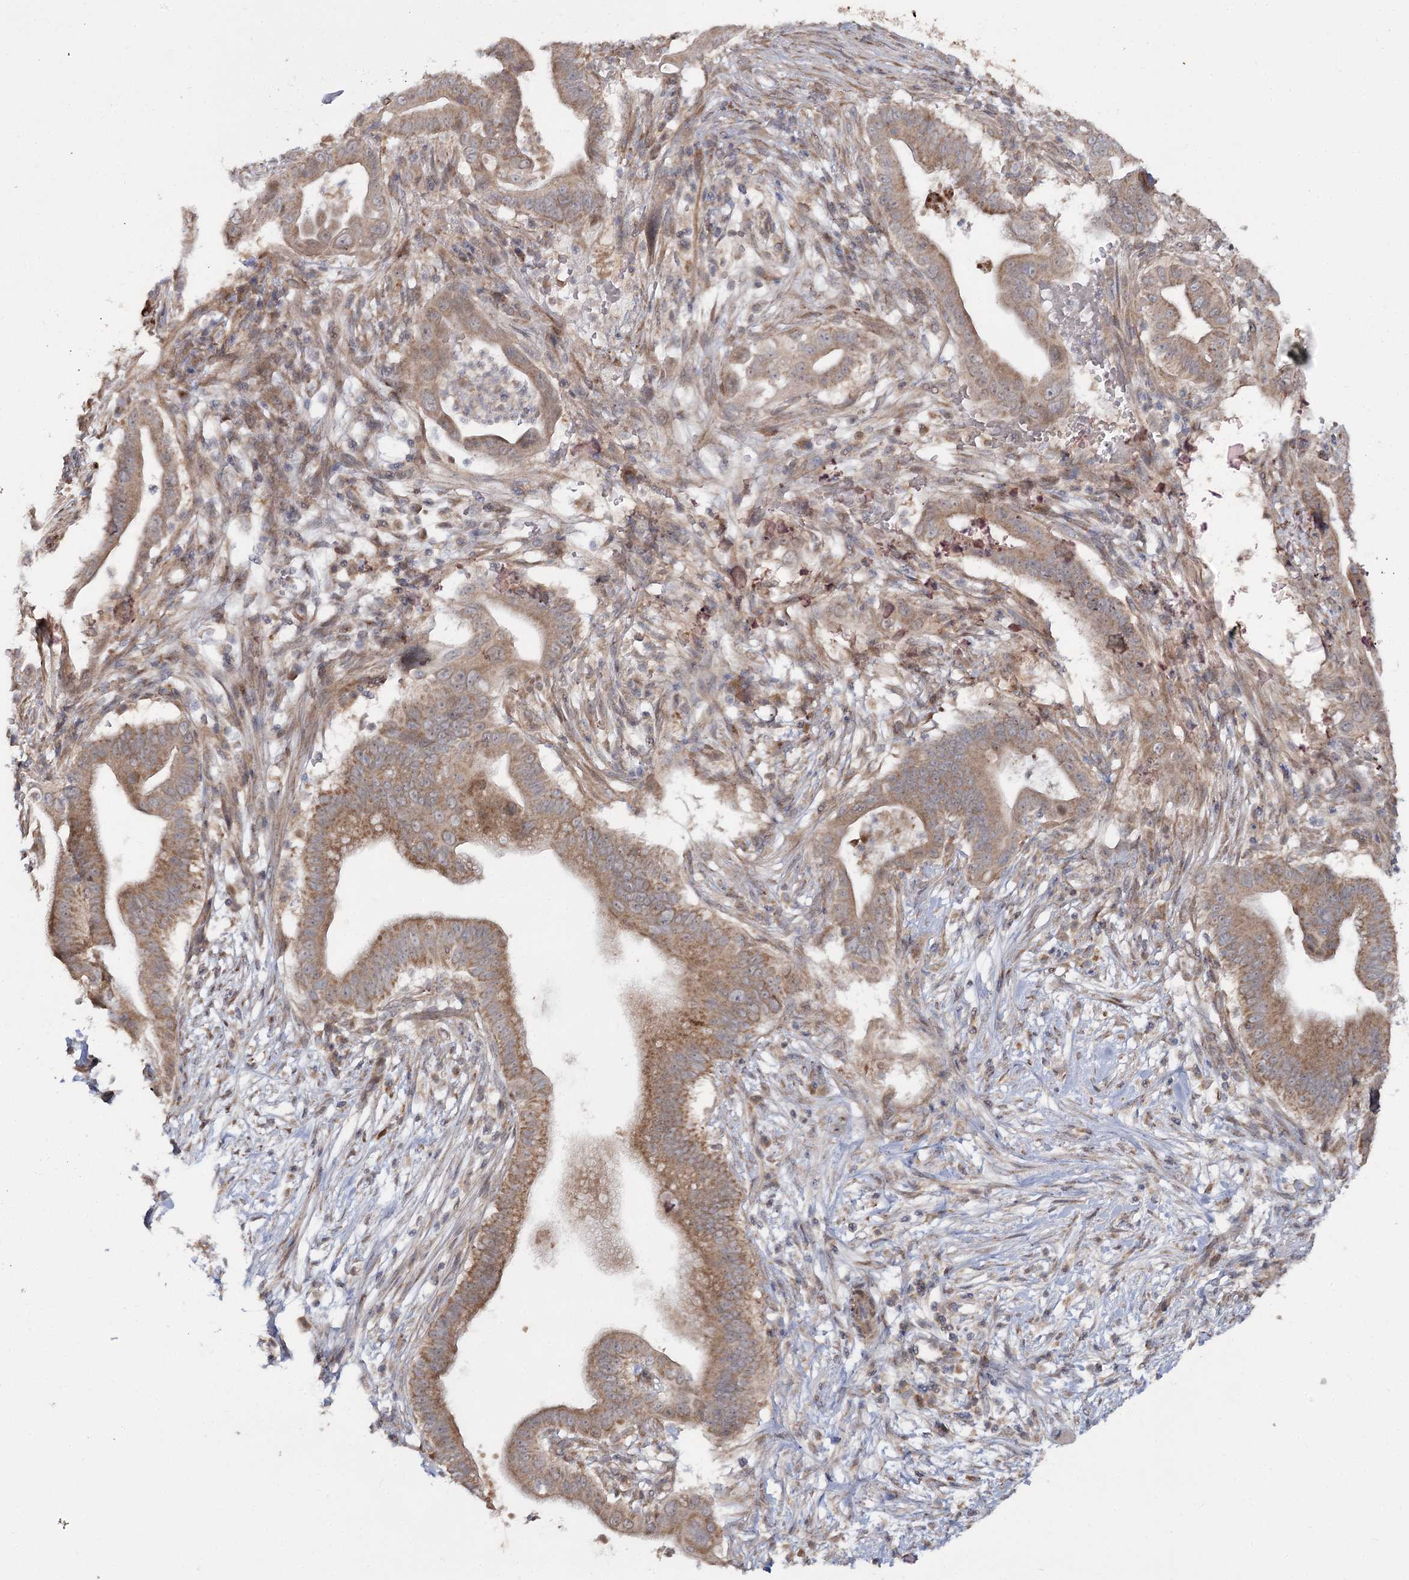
{"staining": {"intensity": "moderate", "quantity": ">75%", "location": "cytoplasmic/membranous"}, "tissue": "pancreatic cancer", "cell_type": "Tumor cells", "image_type": "cancer", "snomed": [{"axis": "morphology", "description": "Adenocarcinoma, NOS"}, {"axis": "topography", "description": "Pancreas"}], "caption": "Immunohistochemistry staining of pancreatic cancer (adenocarcinoma), which demonstrates medium levels of moderate cytoplasmic/membranous expression in about >75% of tumor cells indicating moderate cytoplasmic/membranous protein staining. The staining was performed using DAB (3,3'-diaminobenzidine) (brown) for protein detection and nuclei were counterstained in hematoxylin (blue).", "gene": "TBC1D9B", "patient": {"sex": "male", "age": 68}}